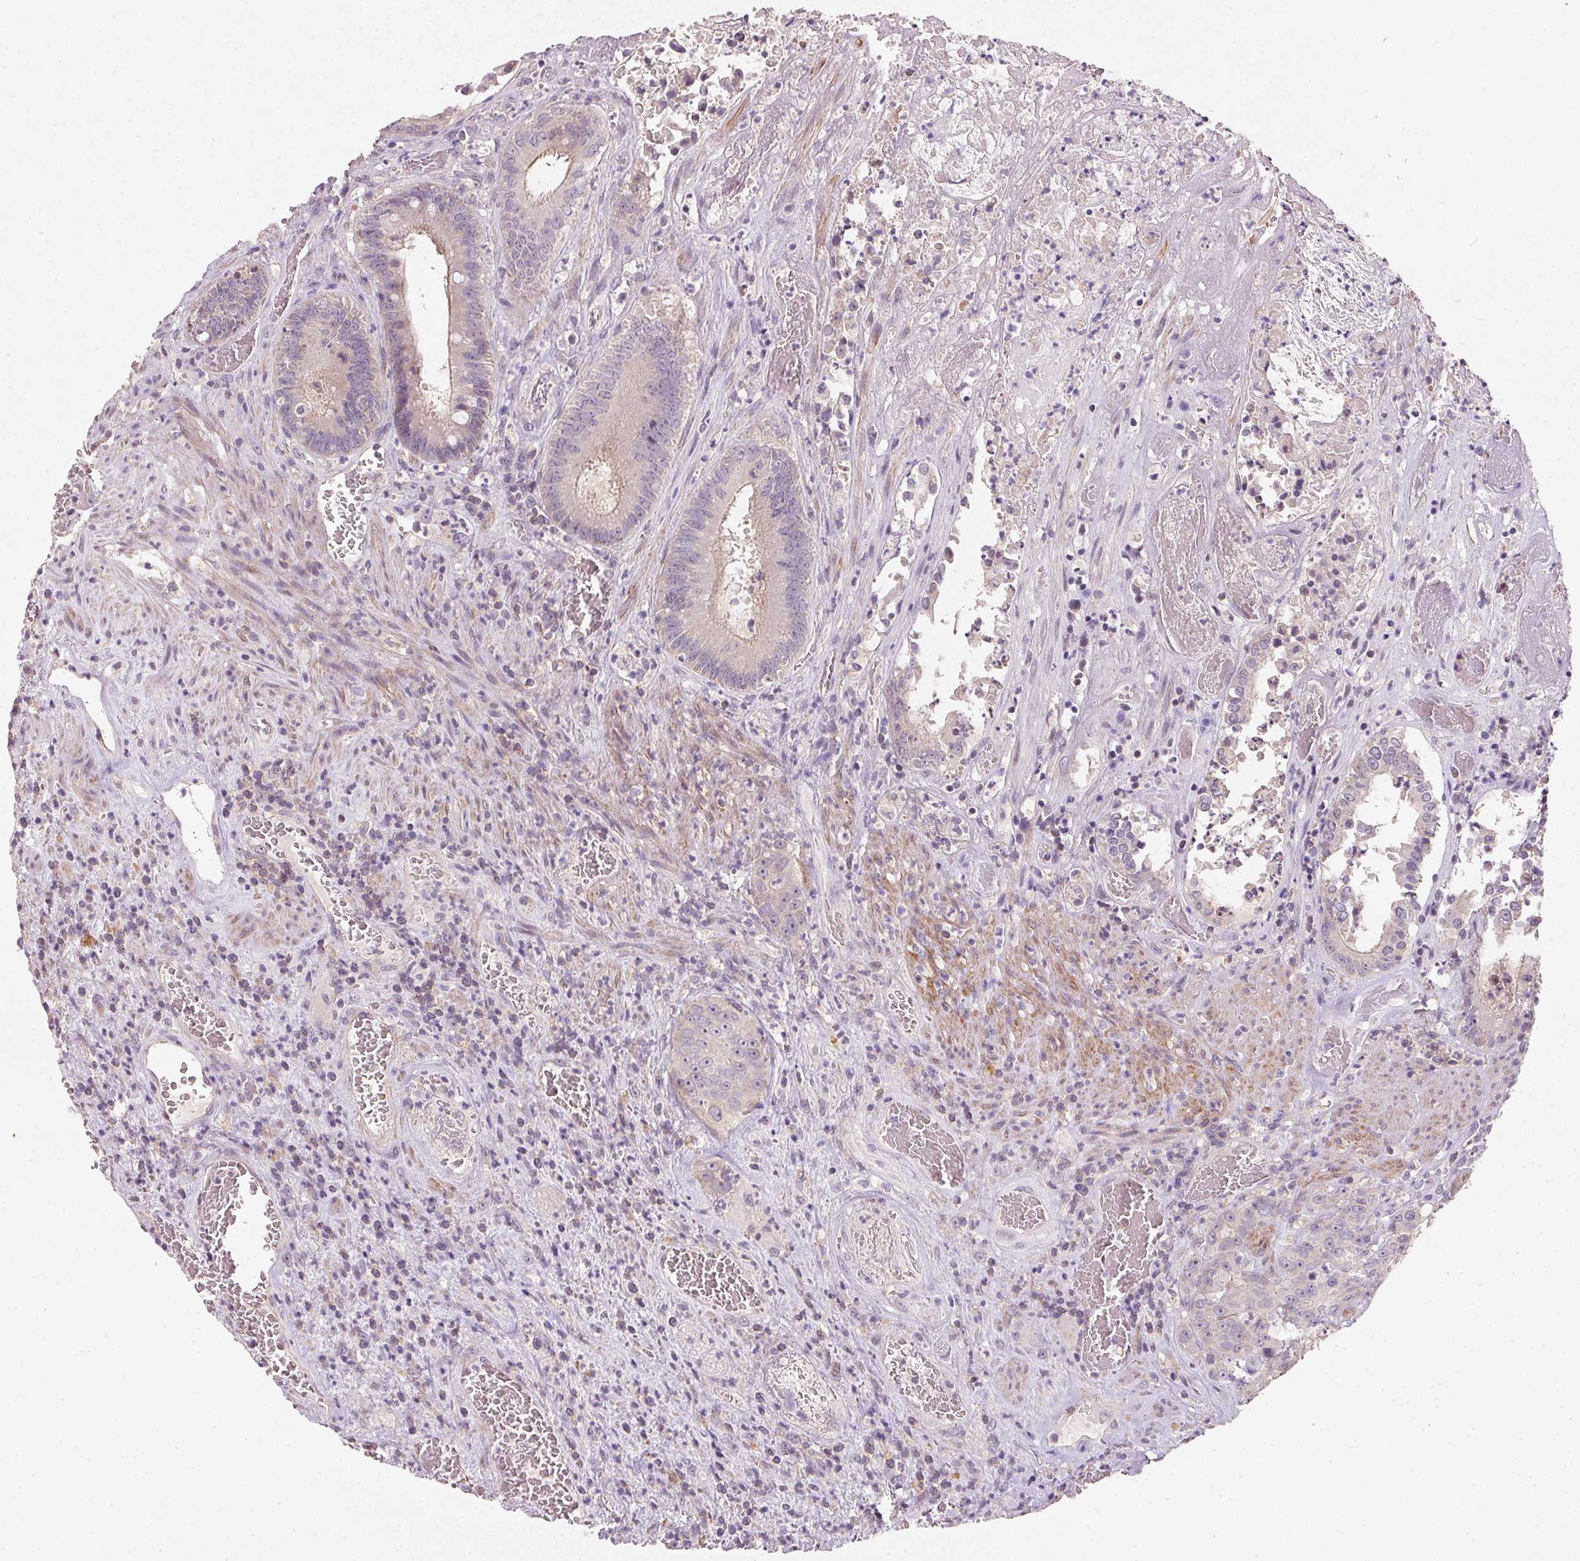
{"staining": {"intensity": "negative", "quantity": "none", "location": "none"}, "tissue": "colorectal cancer", "cell_type": "Tumor cells", "image_type": "cancer", "snomed": [{"axis": "morphology", "description": "Adenocarcinoma, NOS"}, {"axis": "topography", "description": "Rectum"}], "caption": "High power microscopy histopathology image of an immunohistochemistry photomicrograph of colorectal cancer (adenocarcinoma), revealing no significant positivity in tumor cells.", "gene": "KCNK15", "patient": {"sex": "female", "age": 62}}